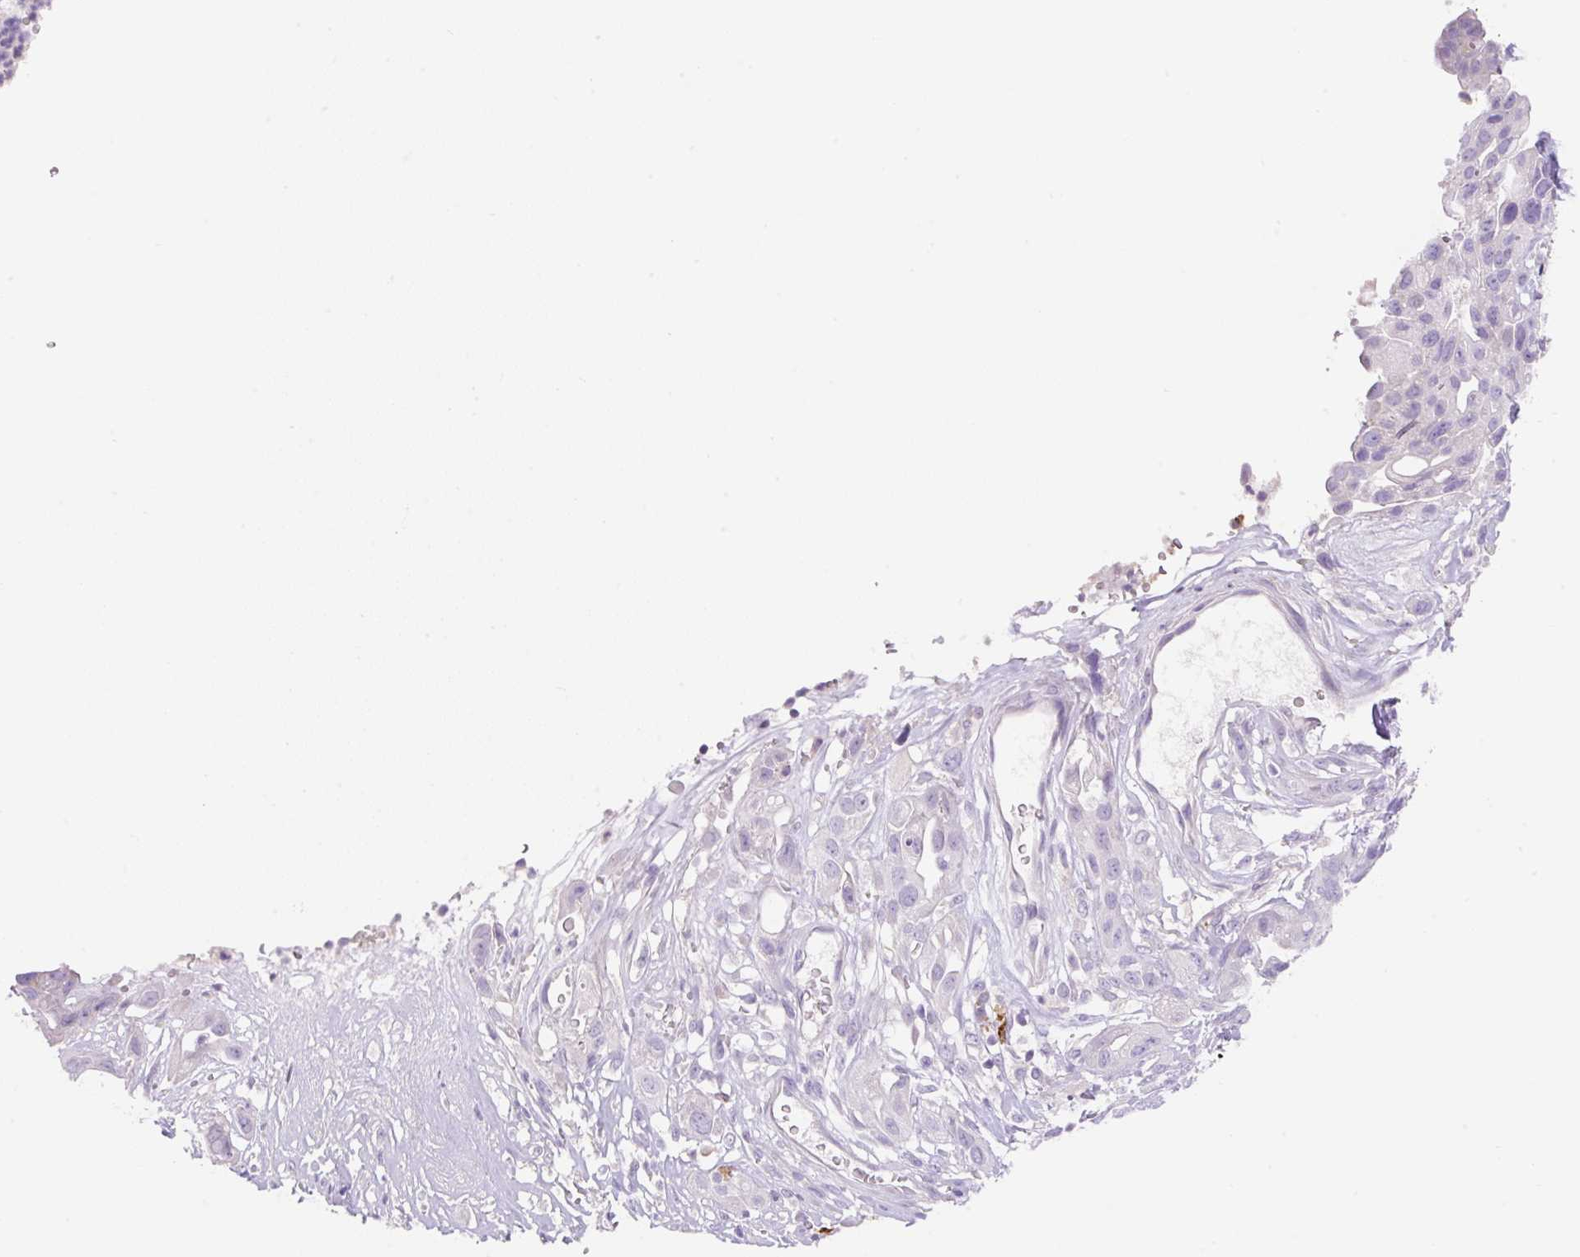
{"staining": {"intensity": "negative", "quantity": "none", "location": "none"}, "tissue": "pancreatic cancer", "cell_type": "Tumor cells", "image_type": "cancer", "snomed": [{"axis": "morphology", "description": "Adenocarcinoma, NOS"}, {"axis": "topography", "description": "Pancreas"}], "caption": "There is no significant staining in tumor cells of pancreatic cancer (adenocarcinoma). (Stains: DAB IHC with hematoxylin counter stain, Microscopy: brightfield microscopy at high magnification).", "gene": "TDRD15", "patient": {"sex": "male", "age": 44}}